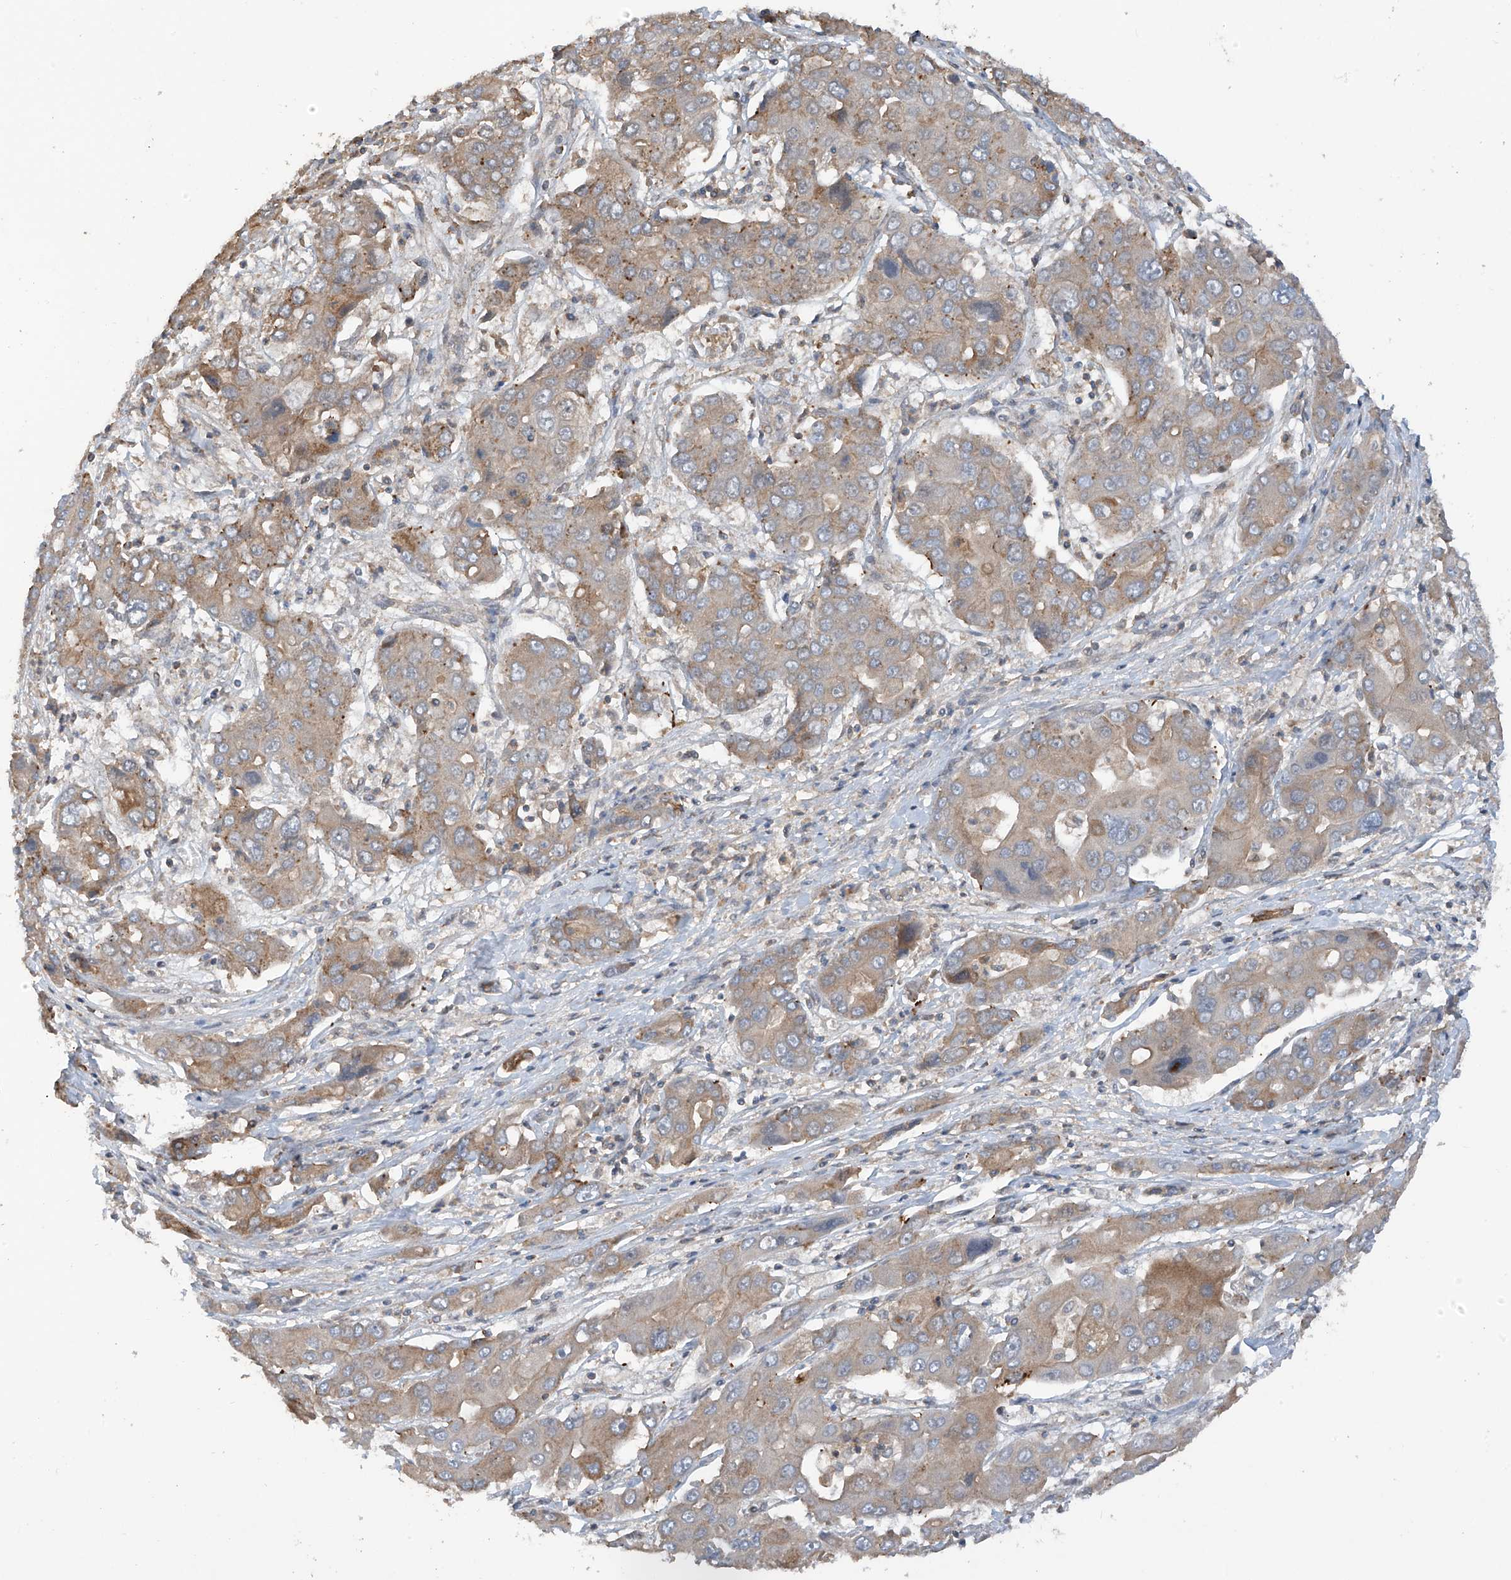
{"staining": {"intensity": "moderate", "quantity": "<25%", "location": "cytoplasmic/membranous"}, "tissue": "liver cancer", "cell_type": "Tumor cells", "image_type": "cancer", "snomed": [{"axis": "morphology", "description": "Cholangiocarcinoma"}, {"axis": "topography", "description": "Liver"}], "caption": "An immunohistochemistry micrograph of tumor tissue is shown. Protein staining in brown highlights moderate cytoplasmic/membranous positivity in cholangiocarcinoma (liver) within tumor cells.", "gene": "RPAIN", "patient": {"sex": "male", "age": 67}}